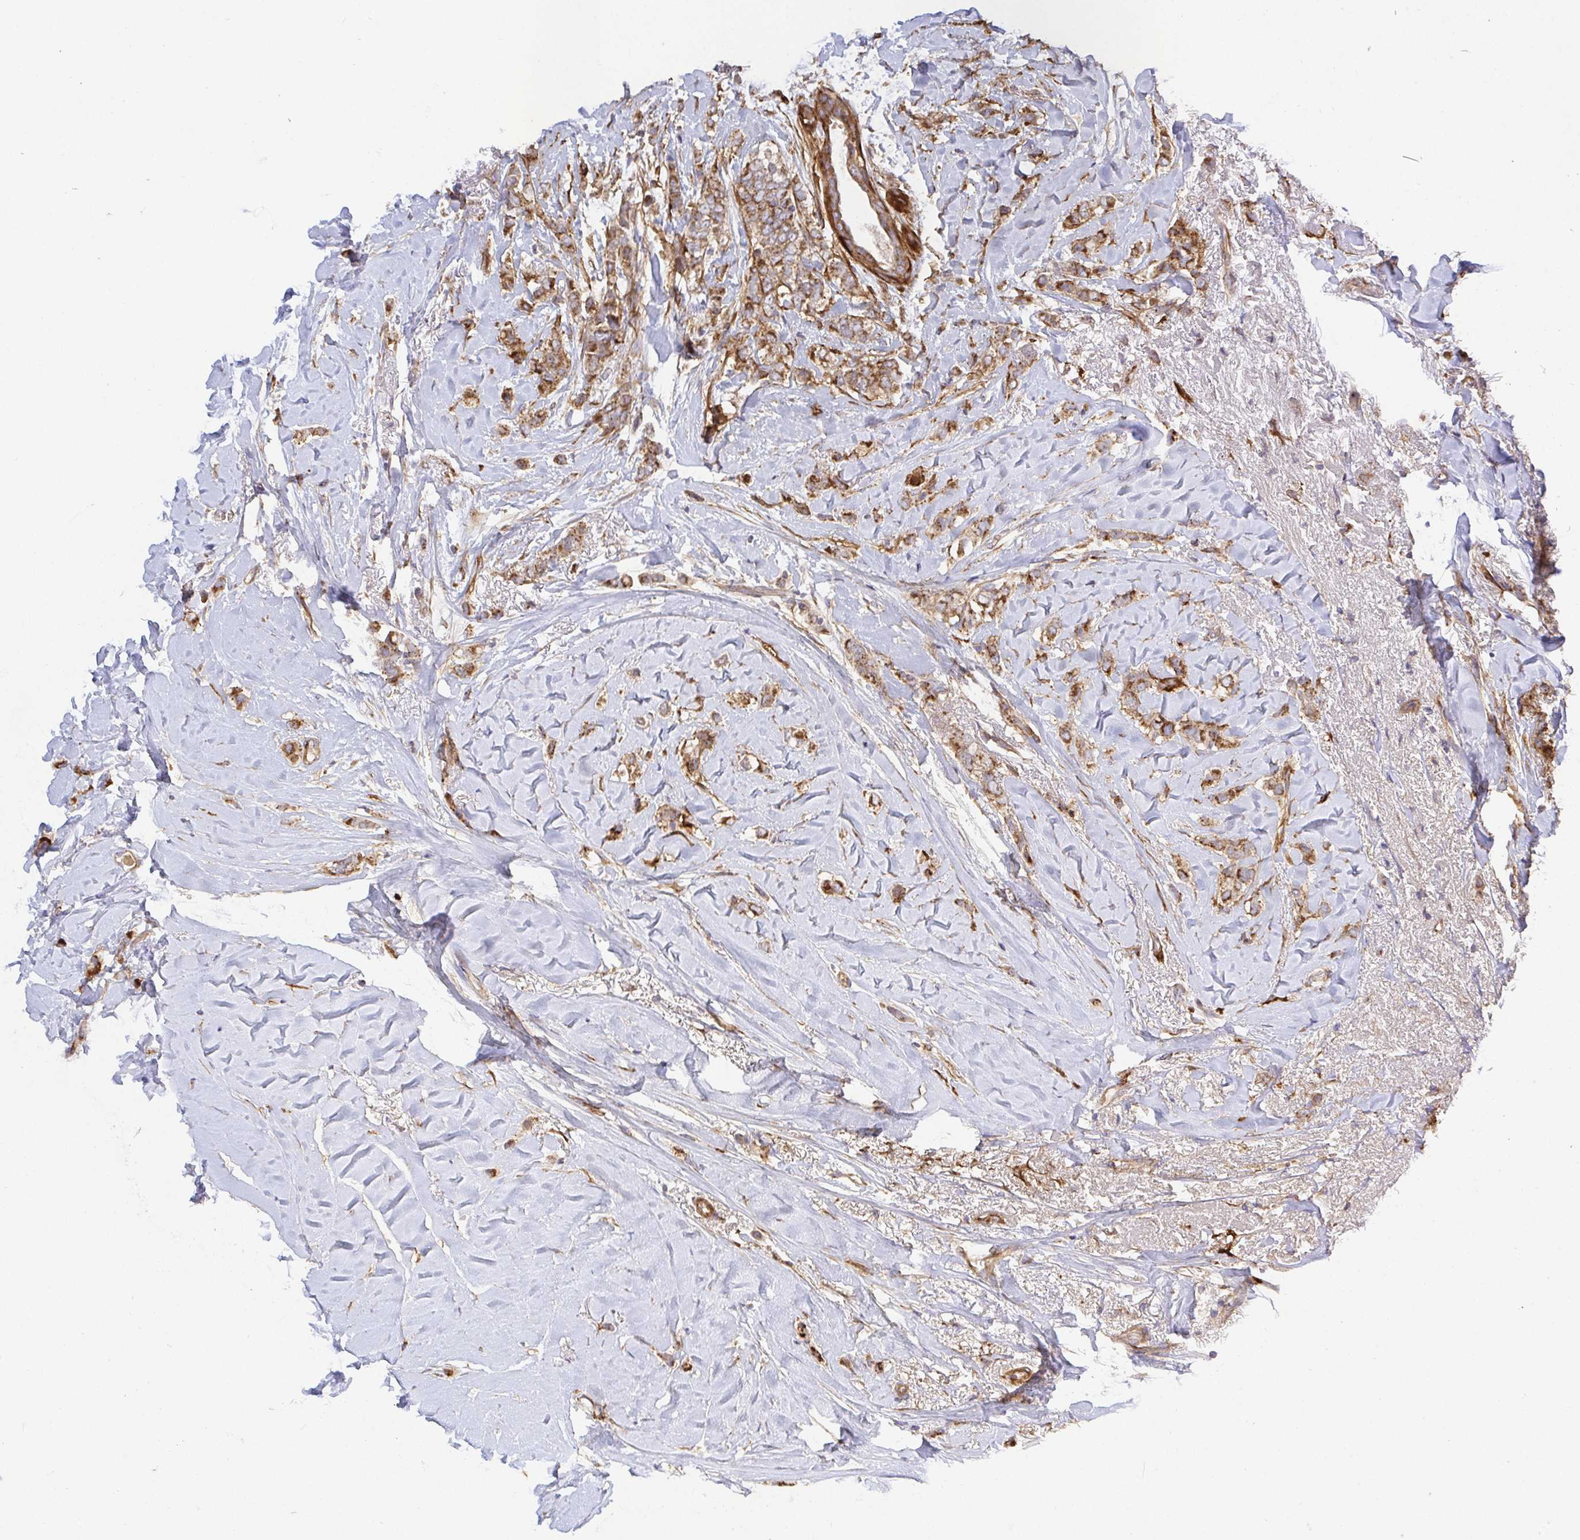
{"staining": {"intensity": "moderate", "quantity": ">75%", "location": "cytoplasmic/membranous"}, "tissue": "breast cancer", "cell_type": "Tumor cells", "image_type": "cancer", "snomed": [{"axis": "morphology", "description": "Lobular carcinoma"}, {"axis": "topography", "description": "Breast"}], "caption": "Moderate cytoplasmic/membranous expression for a protein is identified in approximately >75% of tumor cells of breast lobular carcinoma using IHC.", "gene": "TM9SF4", "patient": {"sex": "female", "age": 66}}